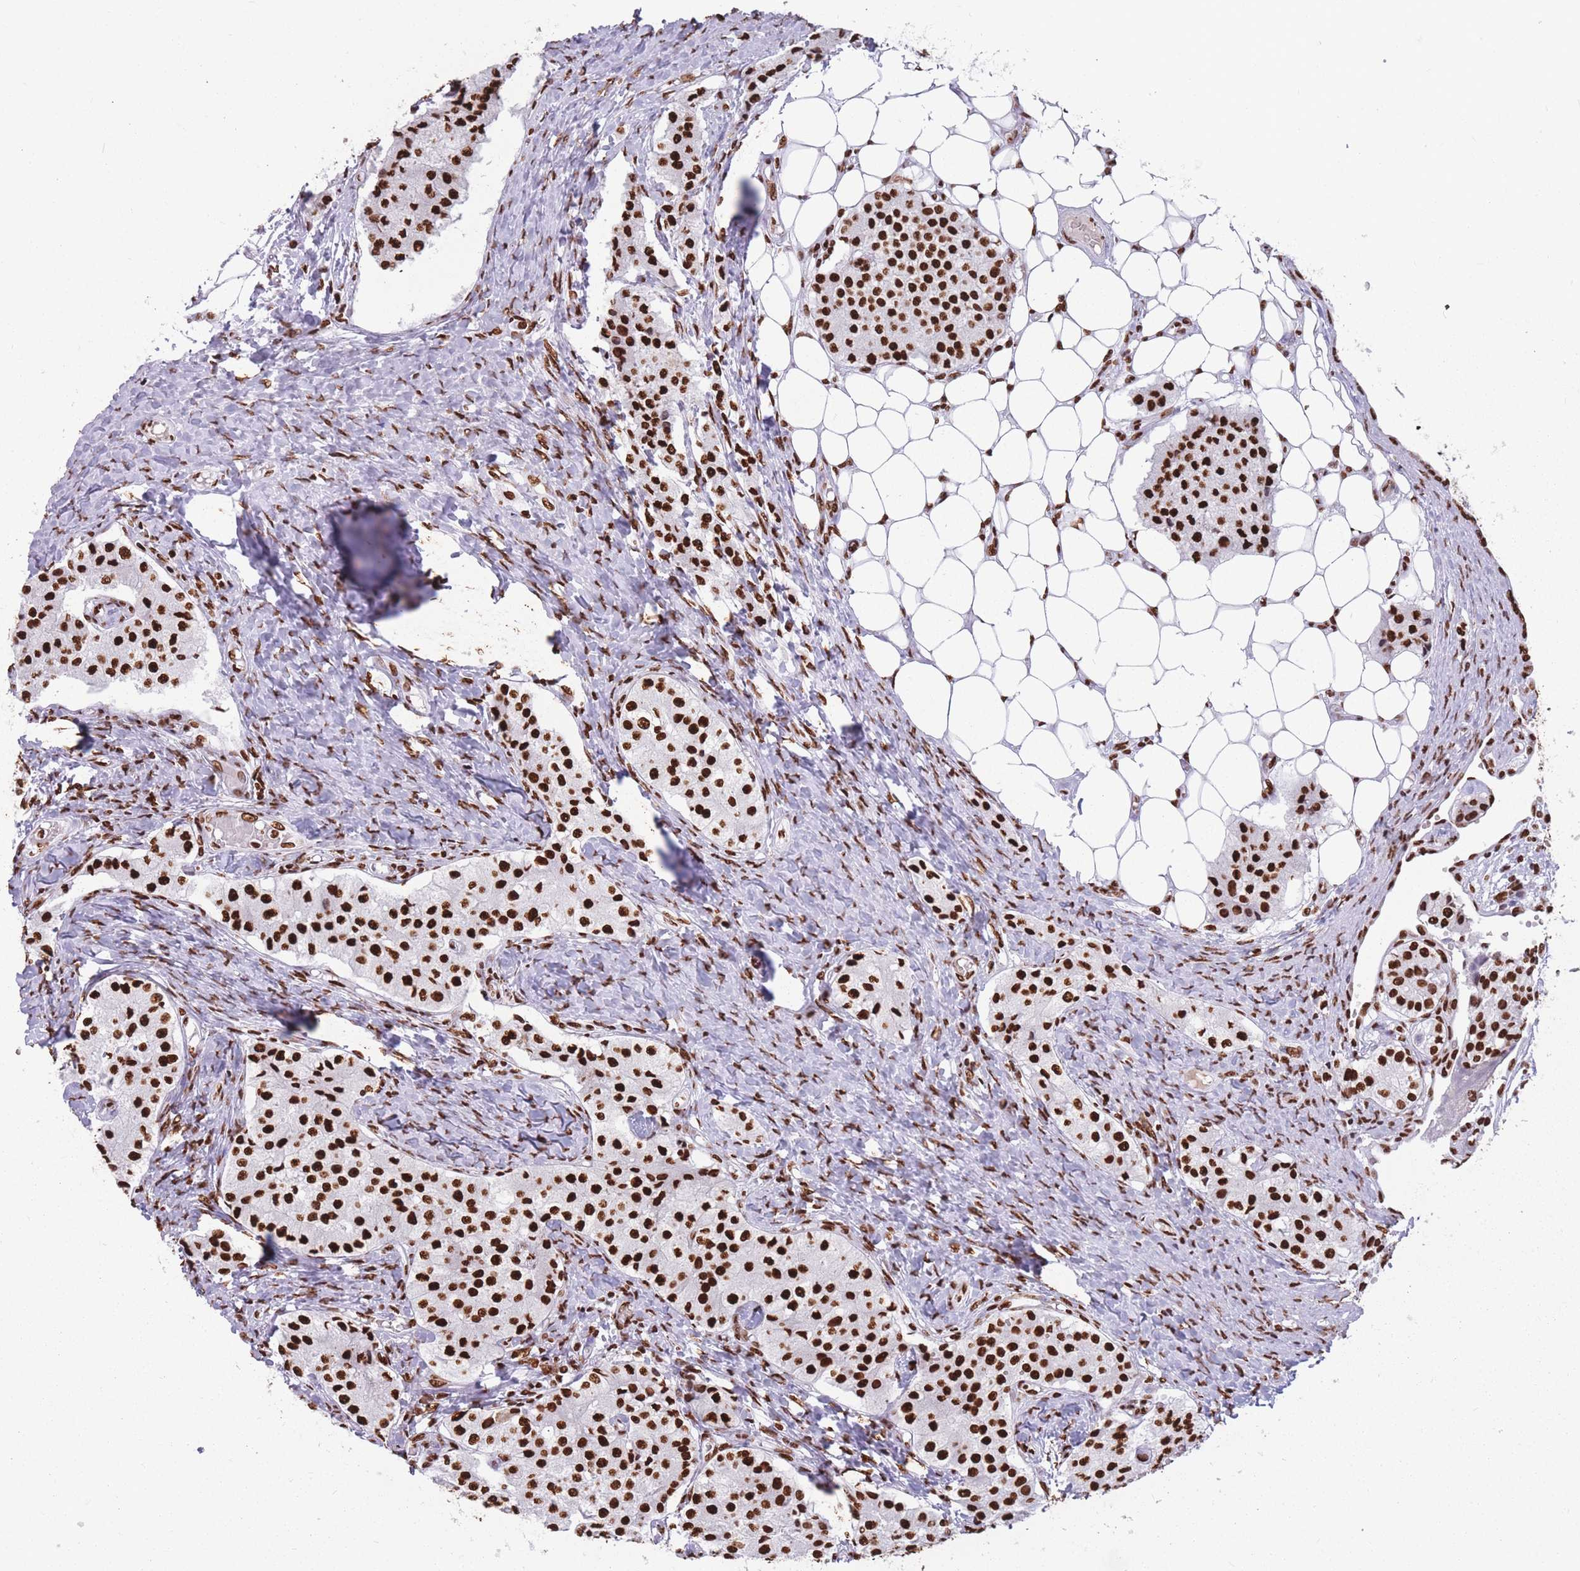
{"staining": {"intensity": "strong", "quantity": ">75%", "location": "nuclear"}, "tissue": "carcinoid", "cell_type": "Tumor cells", "image_type": "cancer", "snomed": [{"axis": "morphology", "description": "Carcinoid, malignant, NOS"}, {"axis": "topography", "description": "Colon"}], "caption": "Protein analysis of carcinoid (malignant) tissue displays strong nuclear positivity in approximately >75% of tumor cells.", "gene": "HNRNPUL1", "patient": {"sex": "female", "age": 52}}